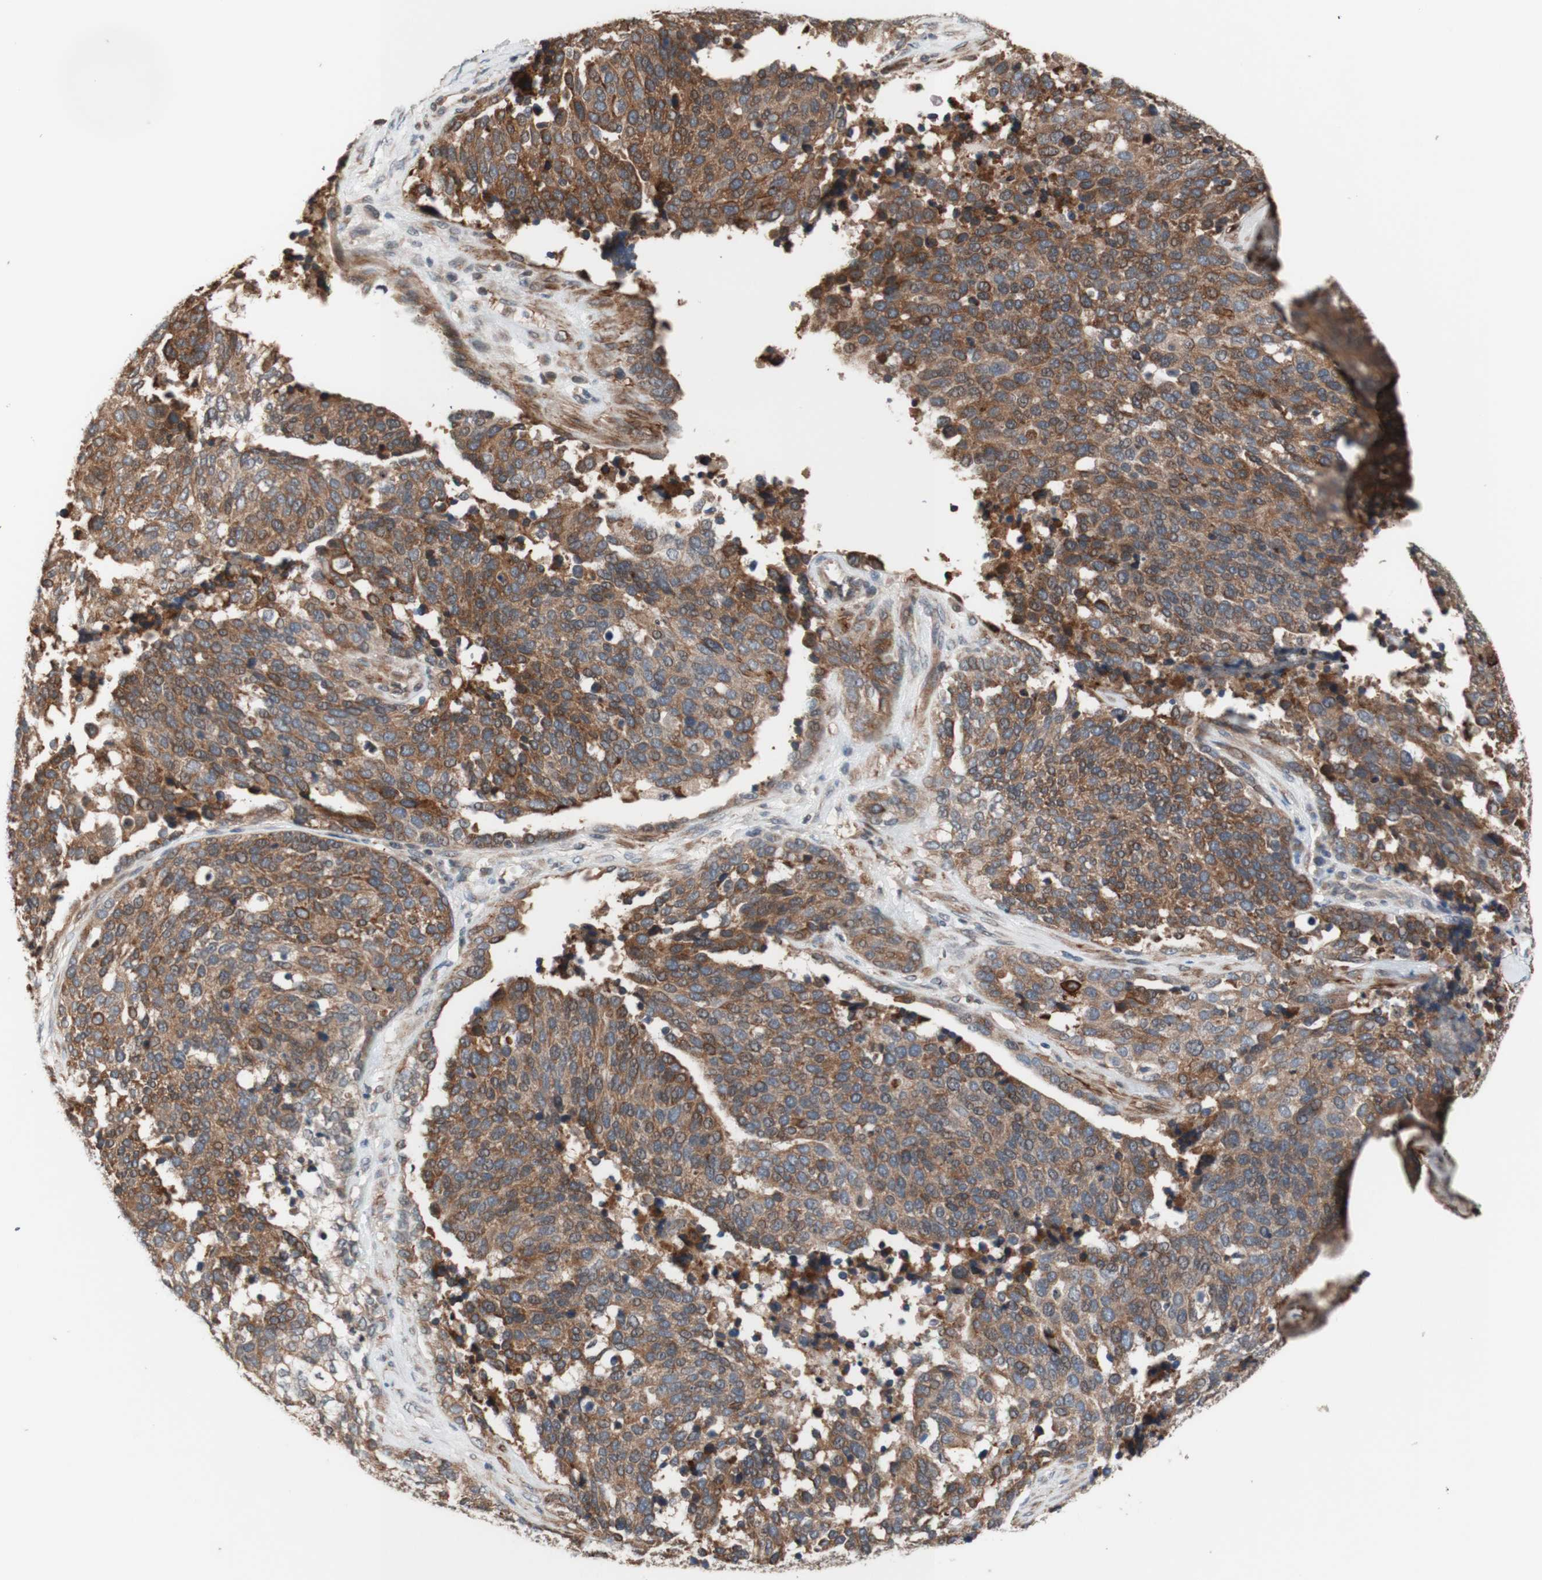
{"staining": {"intensity": "moderate", "quantity": ">75%", "location": "cytoplasmic/membranous"}, "tissue": "ovarian cancer", "cell_type": "Tumor cells", "image_type": "cancer", "snomed": [{"axis": "morphology", "description": "Cystadenocarcinoma, serous, NOS"}, {"axis": "topography", "description": "Ovary"}], "caption": "There is medium levels of moderate cytoplasmic/membranous expression in tumor cells of serous cystadenocarcinoma (ovarian), as demonstrated by immunohistochemical staining (brown color).", "gene": "CD55", "patient": {"sex": "female", "age": 44}}